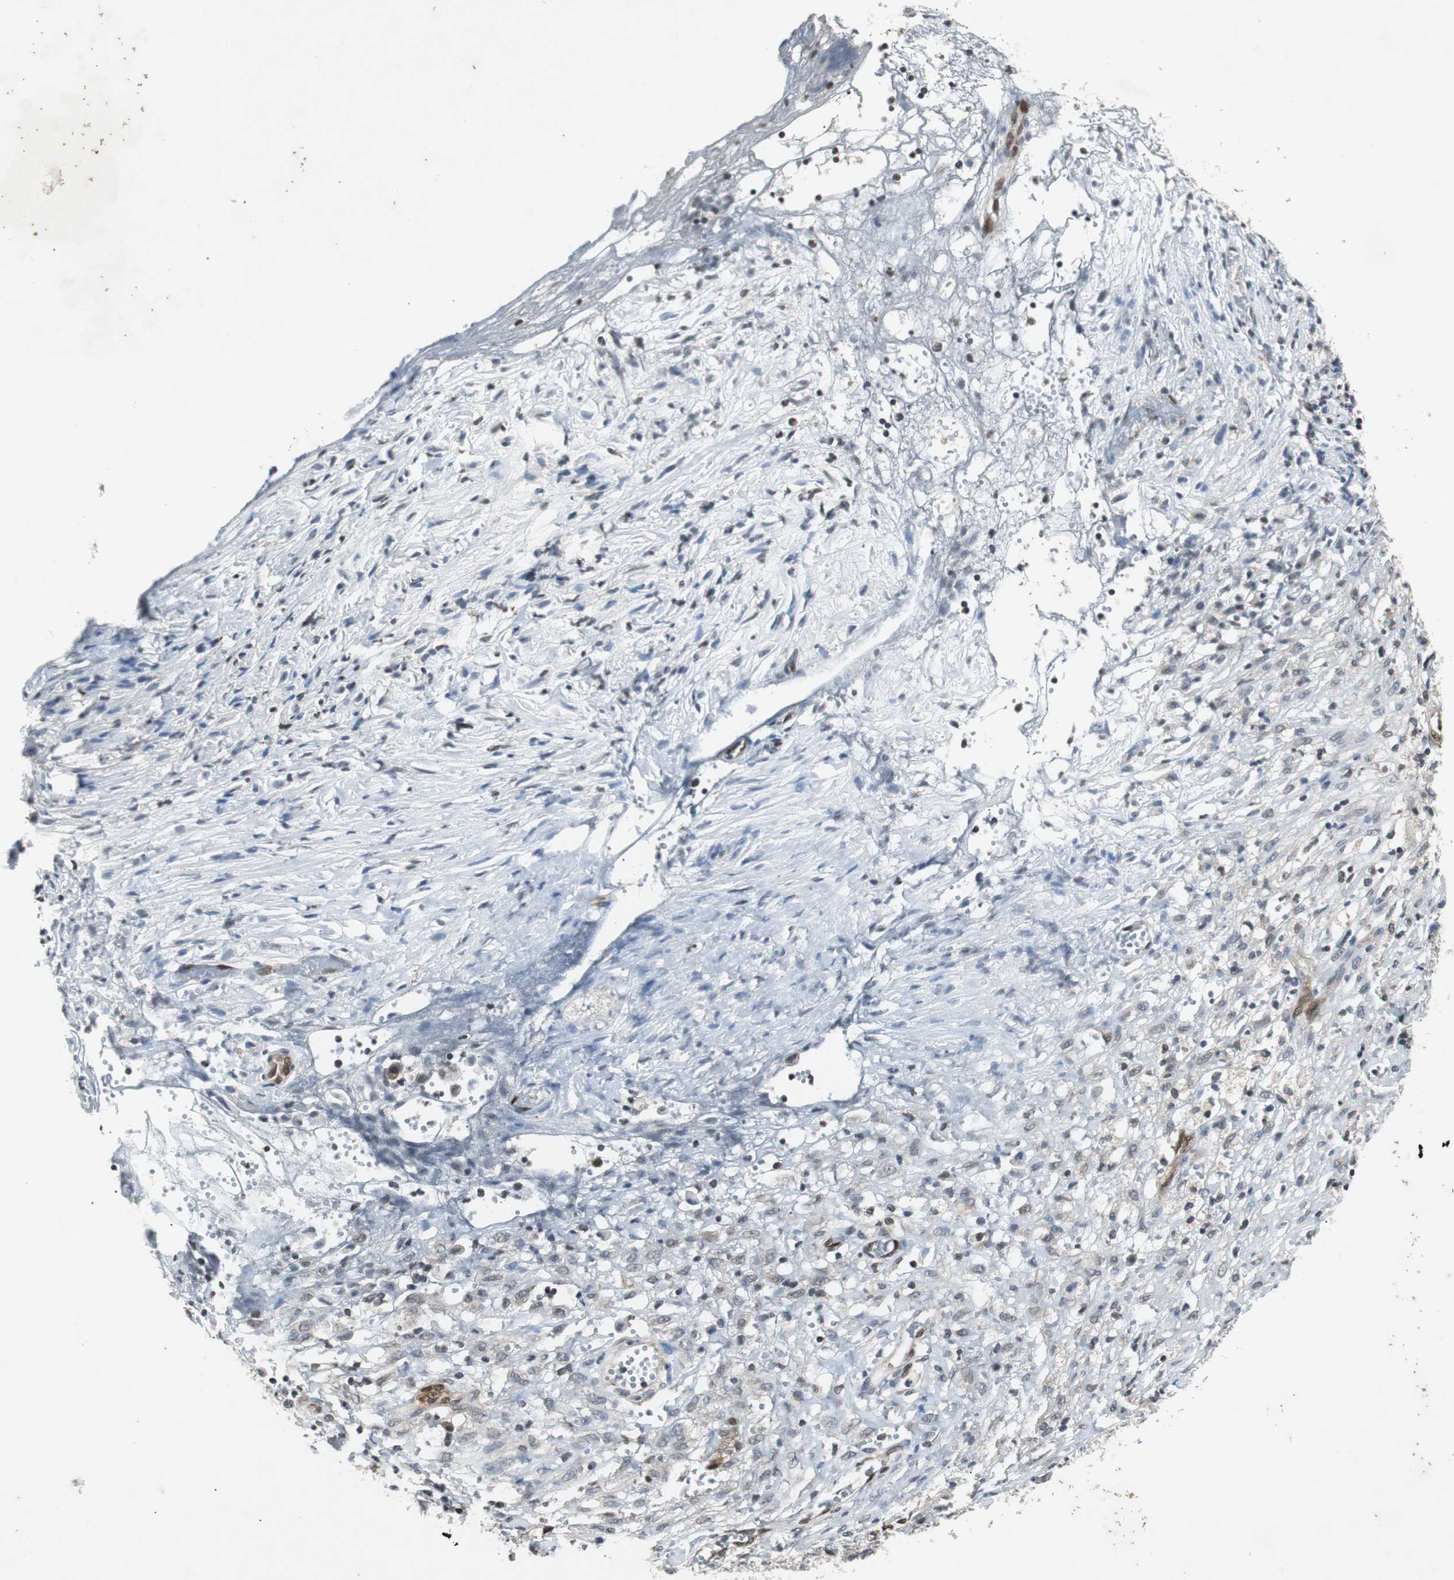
{"staining": {"intensity": "negative", "quantity": "none", "location": "none"}, "tissue": "ovarian cancer", "cell_type": "Tumor cells", "image_type": "cancer", "snomed": [{"axis": "morphology", "description": "Carcinoma, endometroid"}, {"axis": "topography", "description": "Ovary"}], "caption": "An image of human ovarian cancer is negative for staining in tumor cells. (DAB (3,3'-diaminobenzidine) IHC, high magnification).", "gene": "SMAD1", "patient": {"sex": "female", "age": 42}}